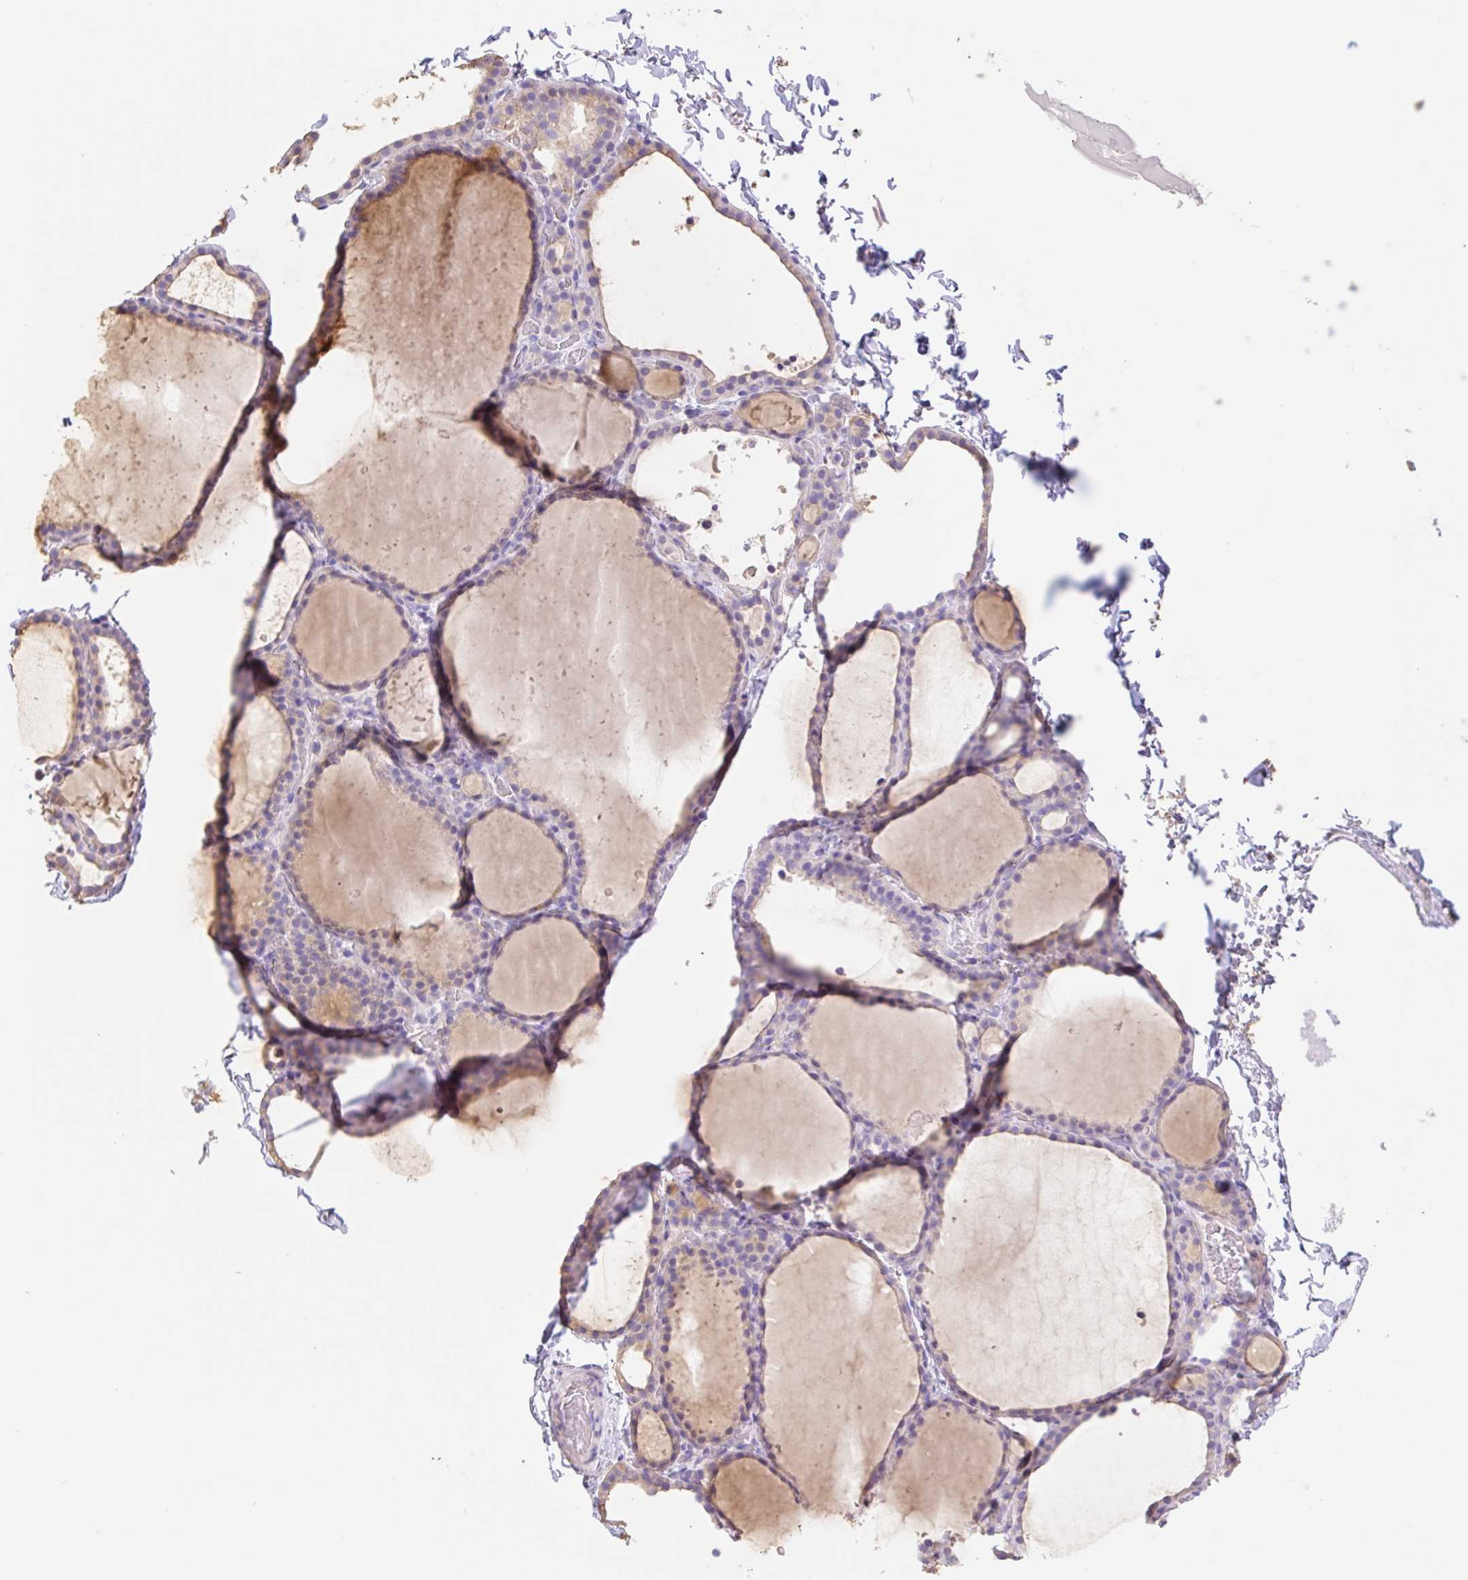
{"staining": {"intensity": "negative", "quantity": "none", "location": "none"}, "tissue": "thyroid gland", "cell_type": "Glandular cells", "image_type": "normal", "snomed": [{"axis": "morphology", "description": "Normal tissue, NOS"}, {"axis": "topography", "description": "Thyroid gland"}], "caption": "The histopathology image displays no staining of glandular cells in normal thyroid gland.", "gene": "COPZ2", "patient": {"sex": "female", "age": 22}}